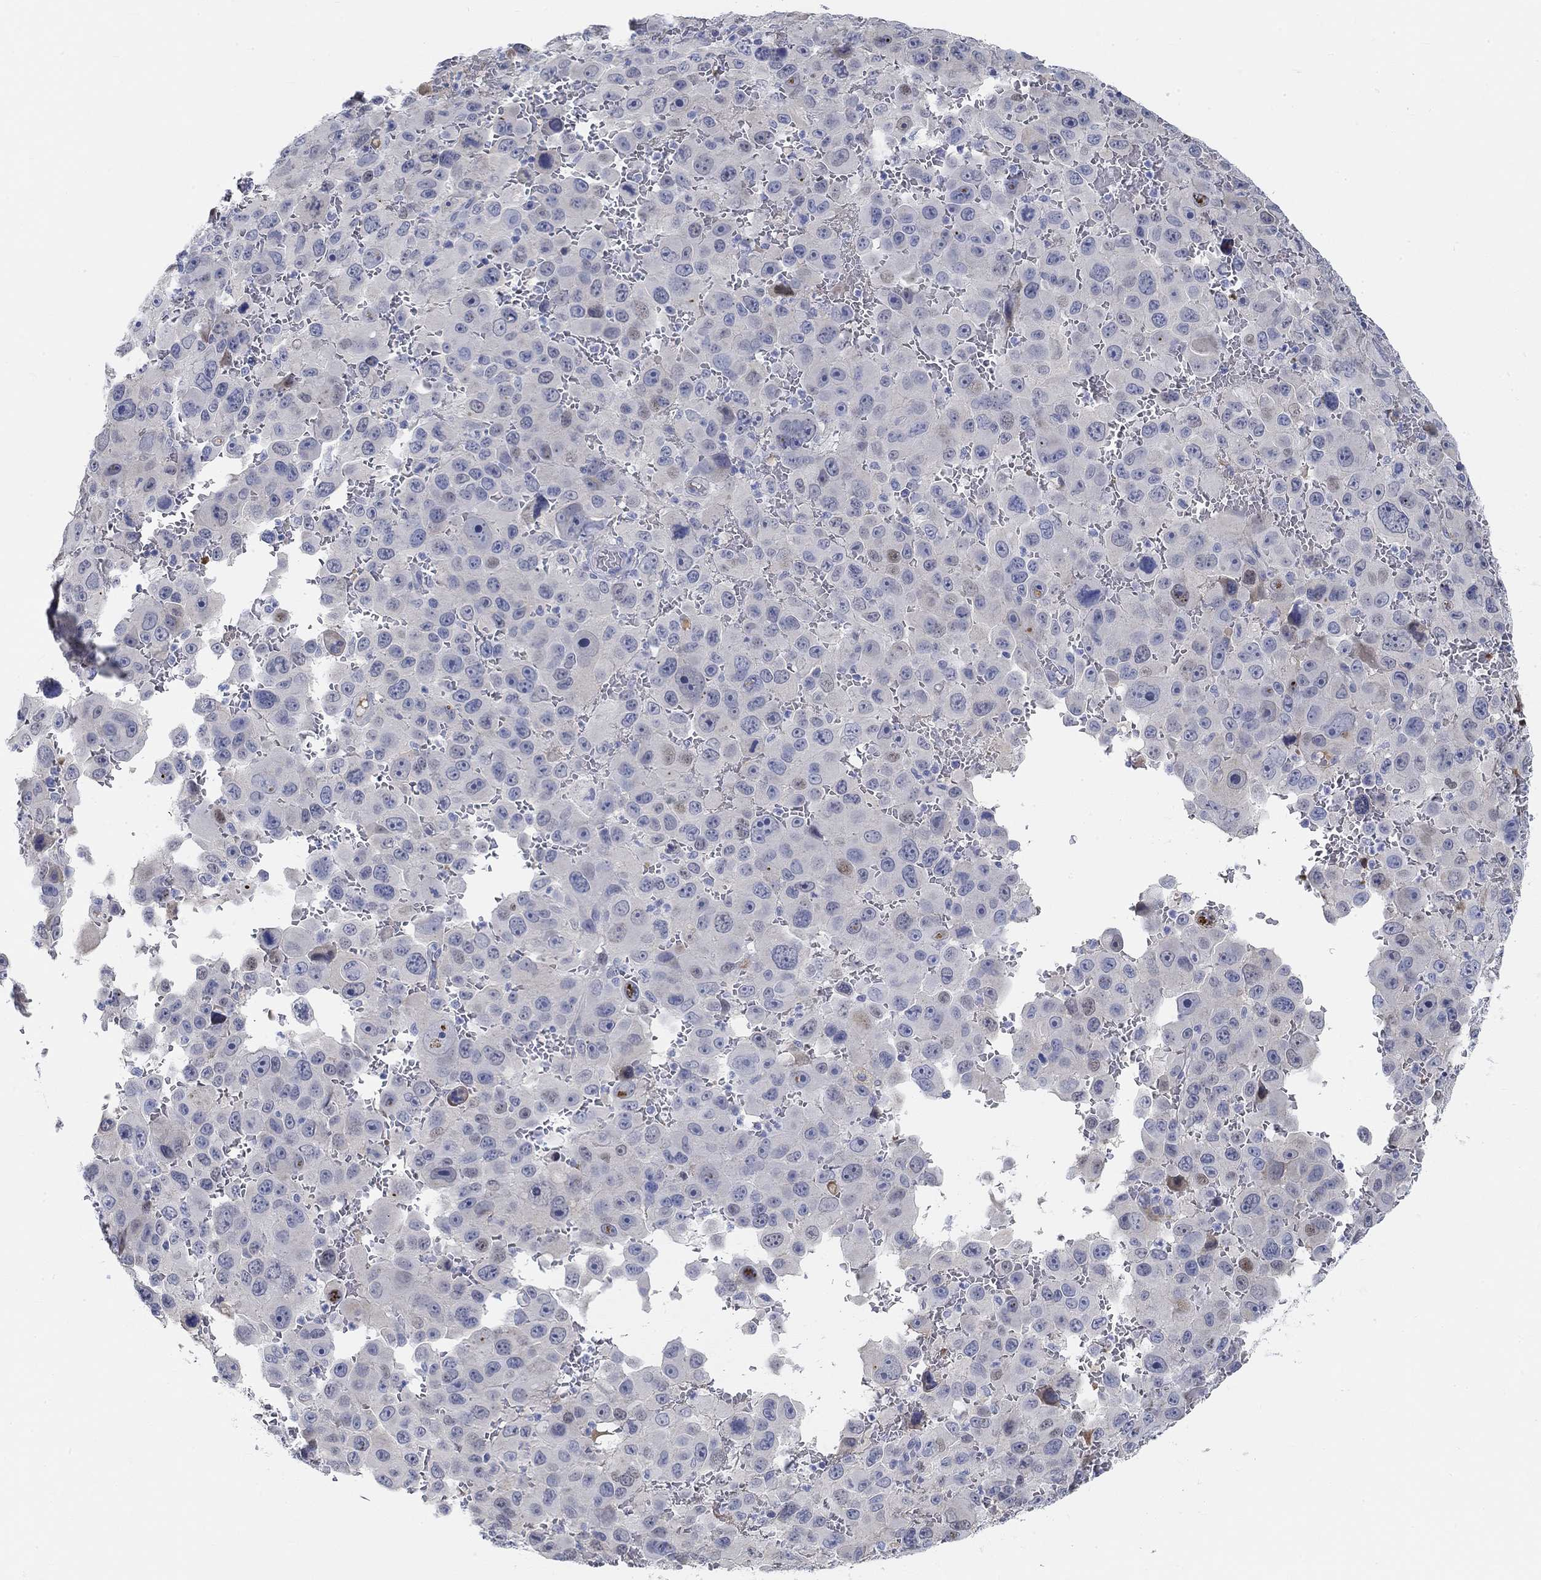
{"staining": {"intensity": "negative", "quantity": "none", "location": "none"}, "tissue": "melanoma", "cell_type": "Tumor cells", "image_type": "cancer", "snomed": [{"axis": "morphology", "description": "Malignant melanoma, NOS"}, {"axis": "topography", "description": "Skin"}], "caption": "Tumor cells are negative for protein expression in human malignant melanoma.", "gene": "SNTG2", "patient": {"sex": "female", "age": 91}}